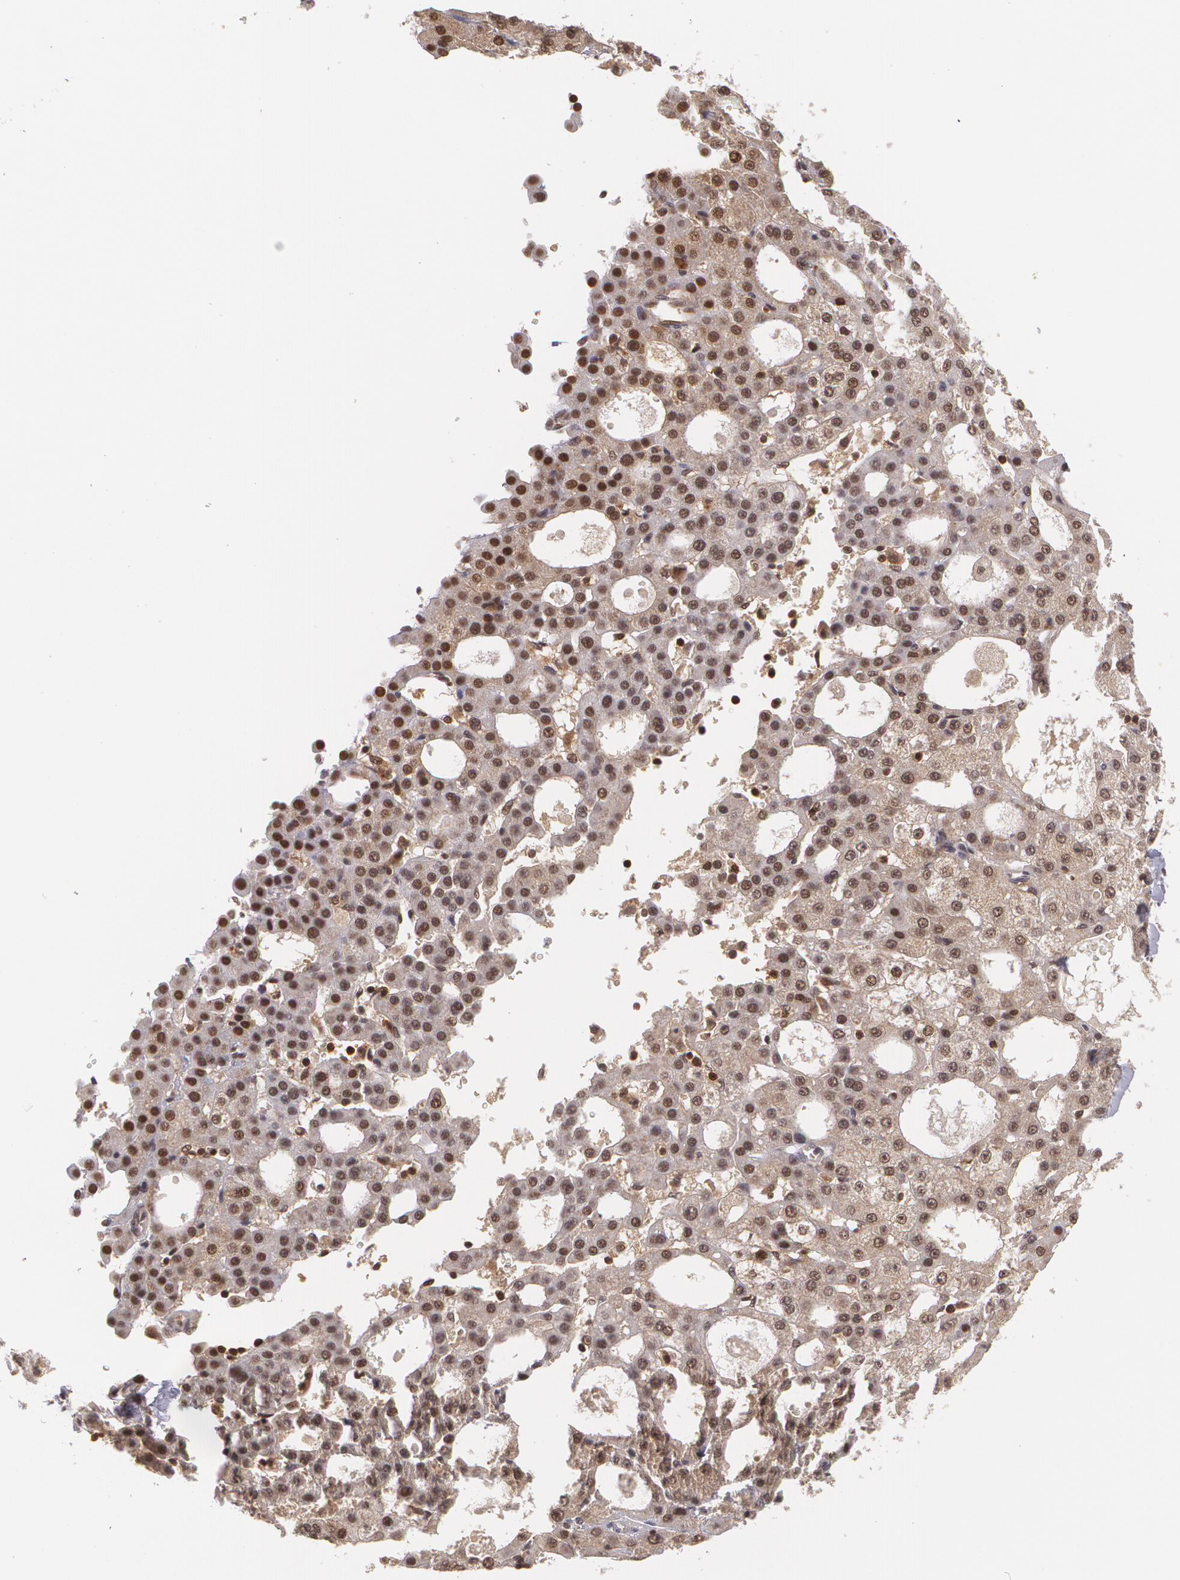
{"staining": {"intensity": "moderate", "quantity": "25%-75%", "location": "cytoplasmic/membranous,nuclear"}, "tissue": "liver cancer", "cell_type": "Tumor cells", "image_type": "cancer", "snomed": [{"axis": "morphology", "description": "Carcinoma, Hepatocellular, NOS"}, {"axis": "topography", "description": "Liver"}], "caption": "Brown immunohistochemical staining in liver cancer demonstrates moderate cytoplasmic/membranous and nuclear expression in approximately 25%-75% of tumor cells. The protein of interest is stained brown, and the nuclei are stained in blue (DAB IHC with brightfield microscopy, high magnification).", "gene": "CUL2", "patient": {"sex": "male", "age": 47}}